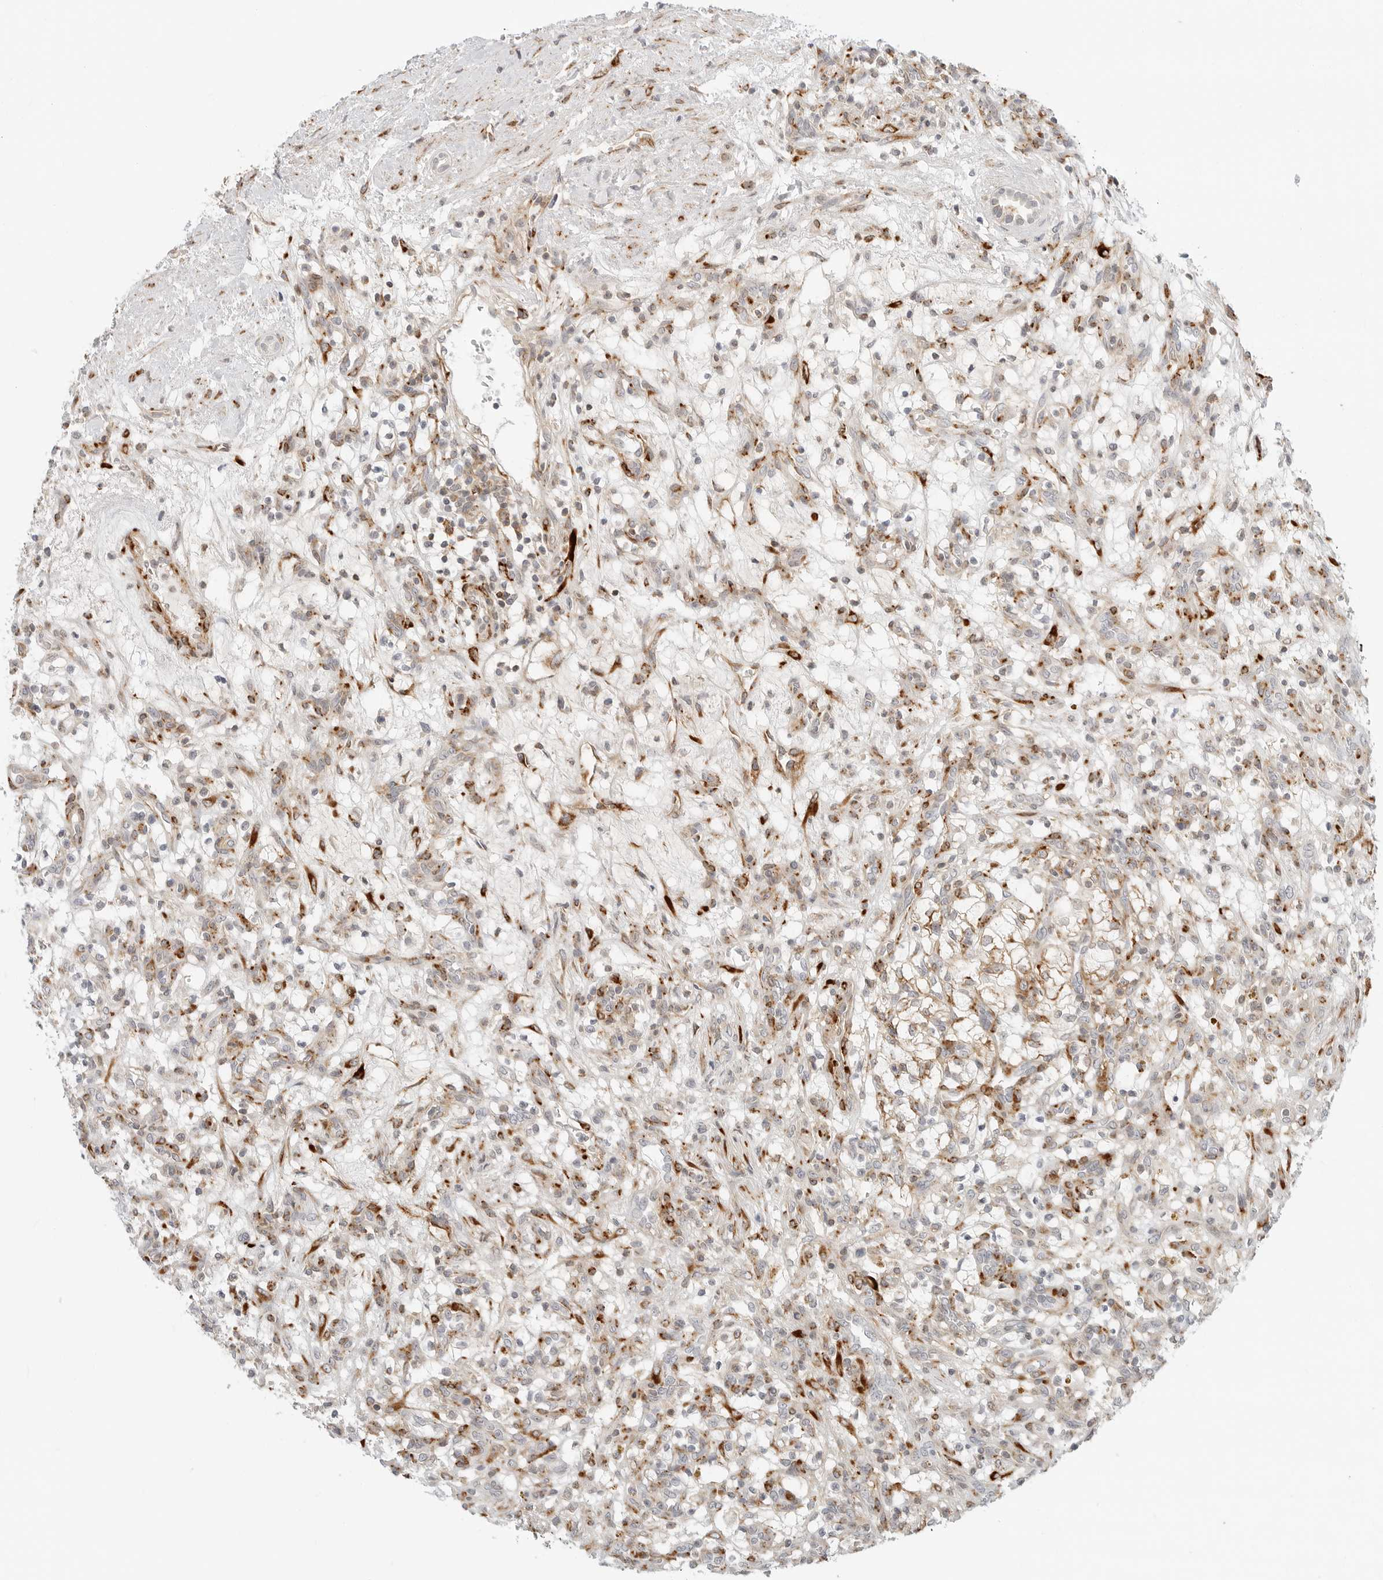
{"staining": {"intensity": "negative", "quantity": "none", "location": "none"}, "tissue": "renal cancer", "cell_type": "Tumor cells", "image_type": "cancer", "snomed": [{"axis": "morphology", "description": "Adenocarcinoma, NOS"}, {"axis": "topography", "description": "Kidney"}], "caption": "The photomicrograph reveals no significant positivity in tumor cells of renal cancer.", "gene": "C1QTNF1", "patient": {"sex": "female", "age": 57}}